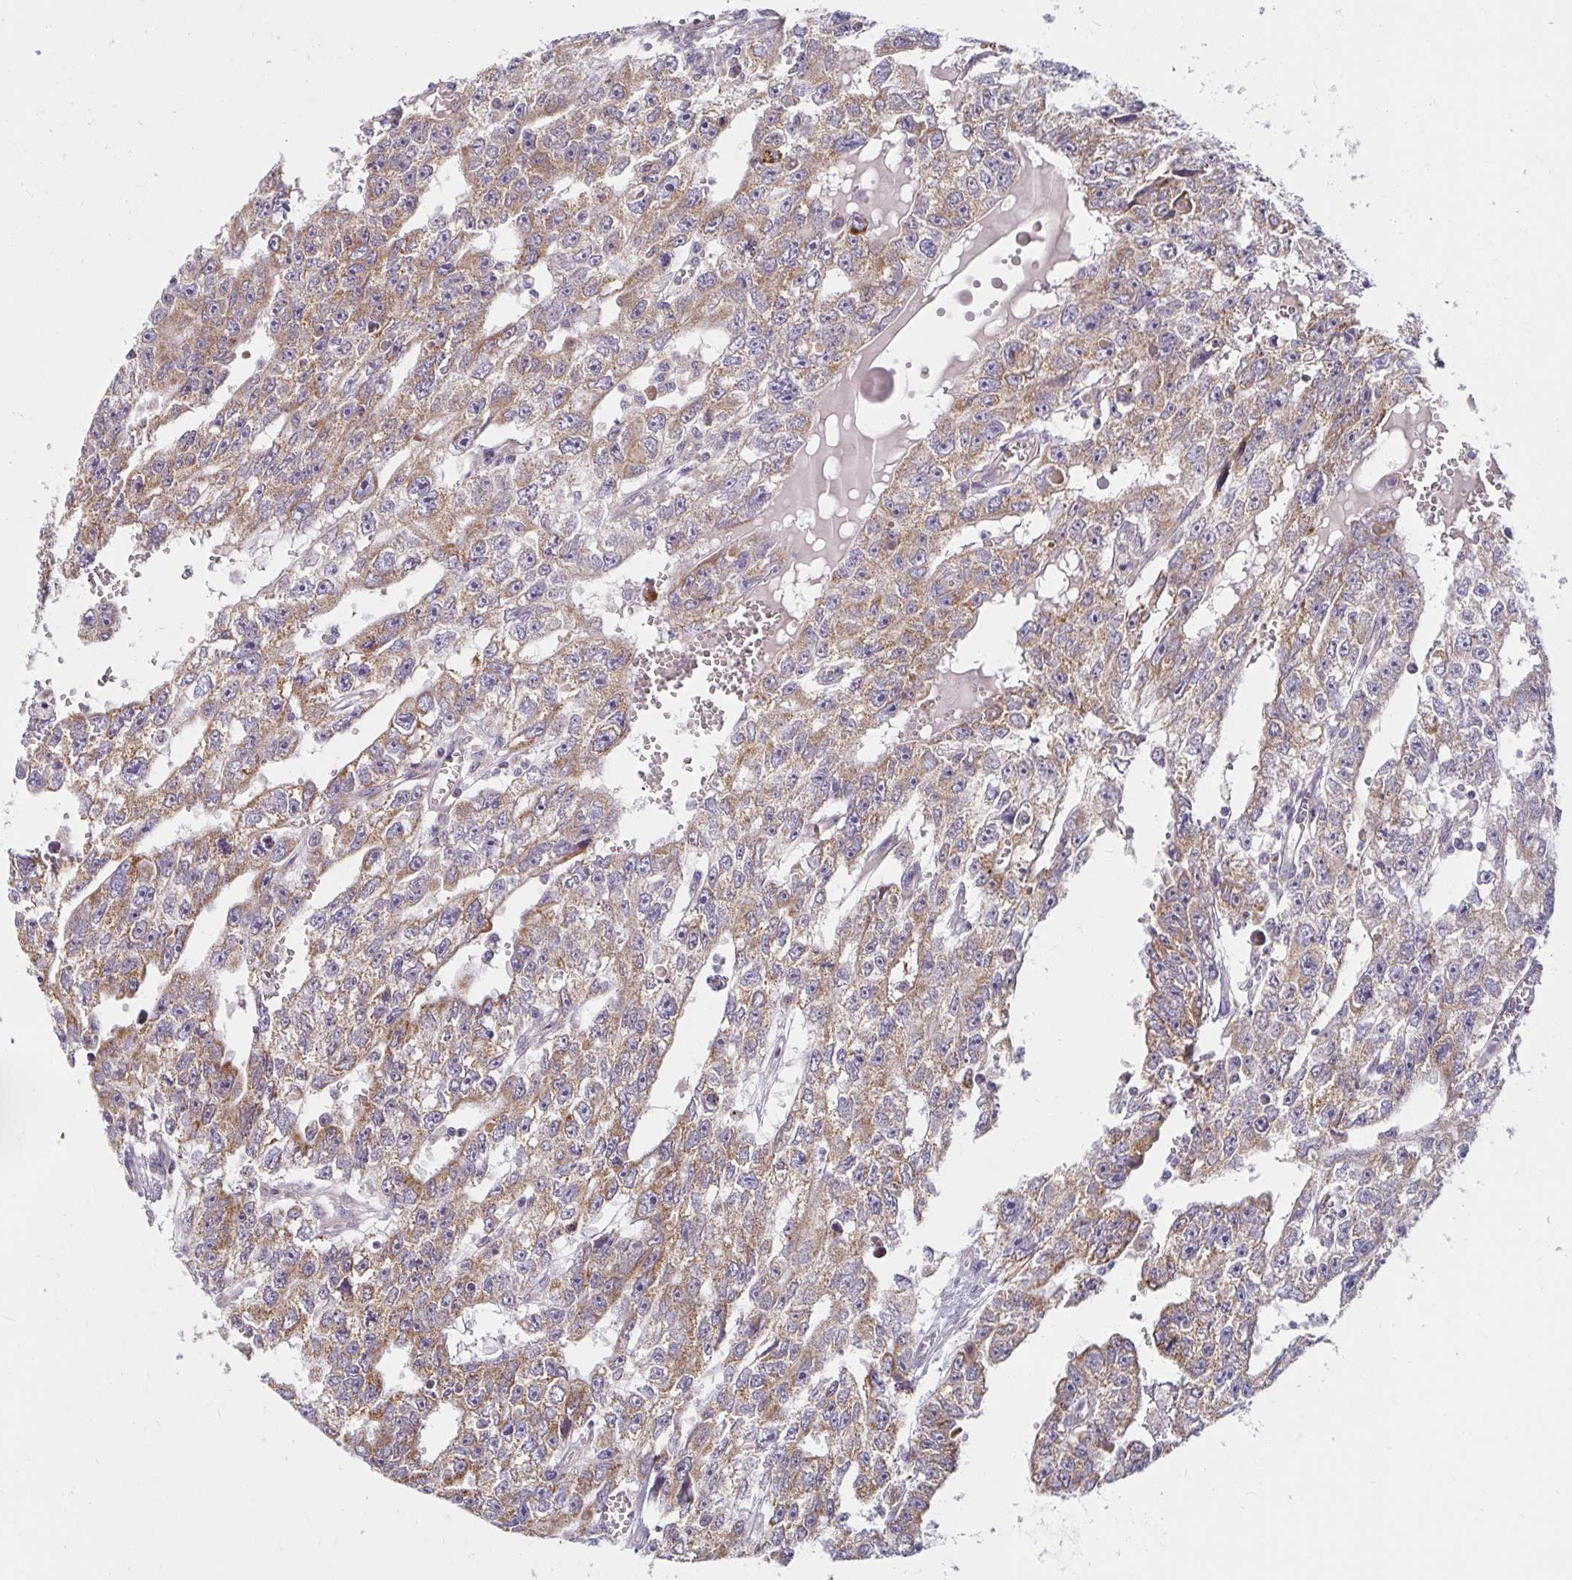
{"staining": {"intensity": "moderate", "quantity": "25%-75%", "location": "cytoplasmic/membranous"}, "tissue": "testis cancer", "cell_type": "Tumor cells", "image_type": "cancer", "snomed": [{"axis": "morphology", "description": "Carcinoma, Embryonal, NOS"}, {"axis": "topography", "description": "Testis"}], "caption": "This micrograph exhibits IHC staining of testis cancer (embryonal carcinoma), with medium moderate cytoplasmic/membranous staining in about 25%-75% of tumor cells.", "gene": "SKP2", "patient": {"sex": "male", "age": 20}}